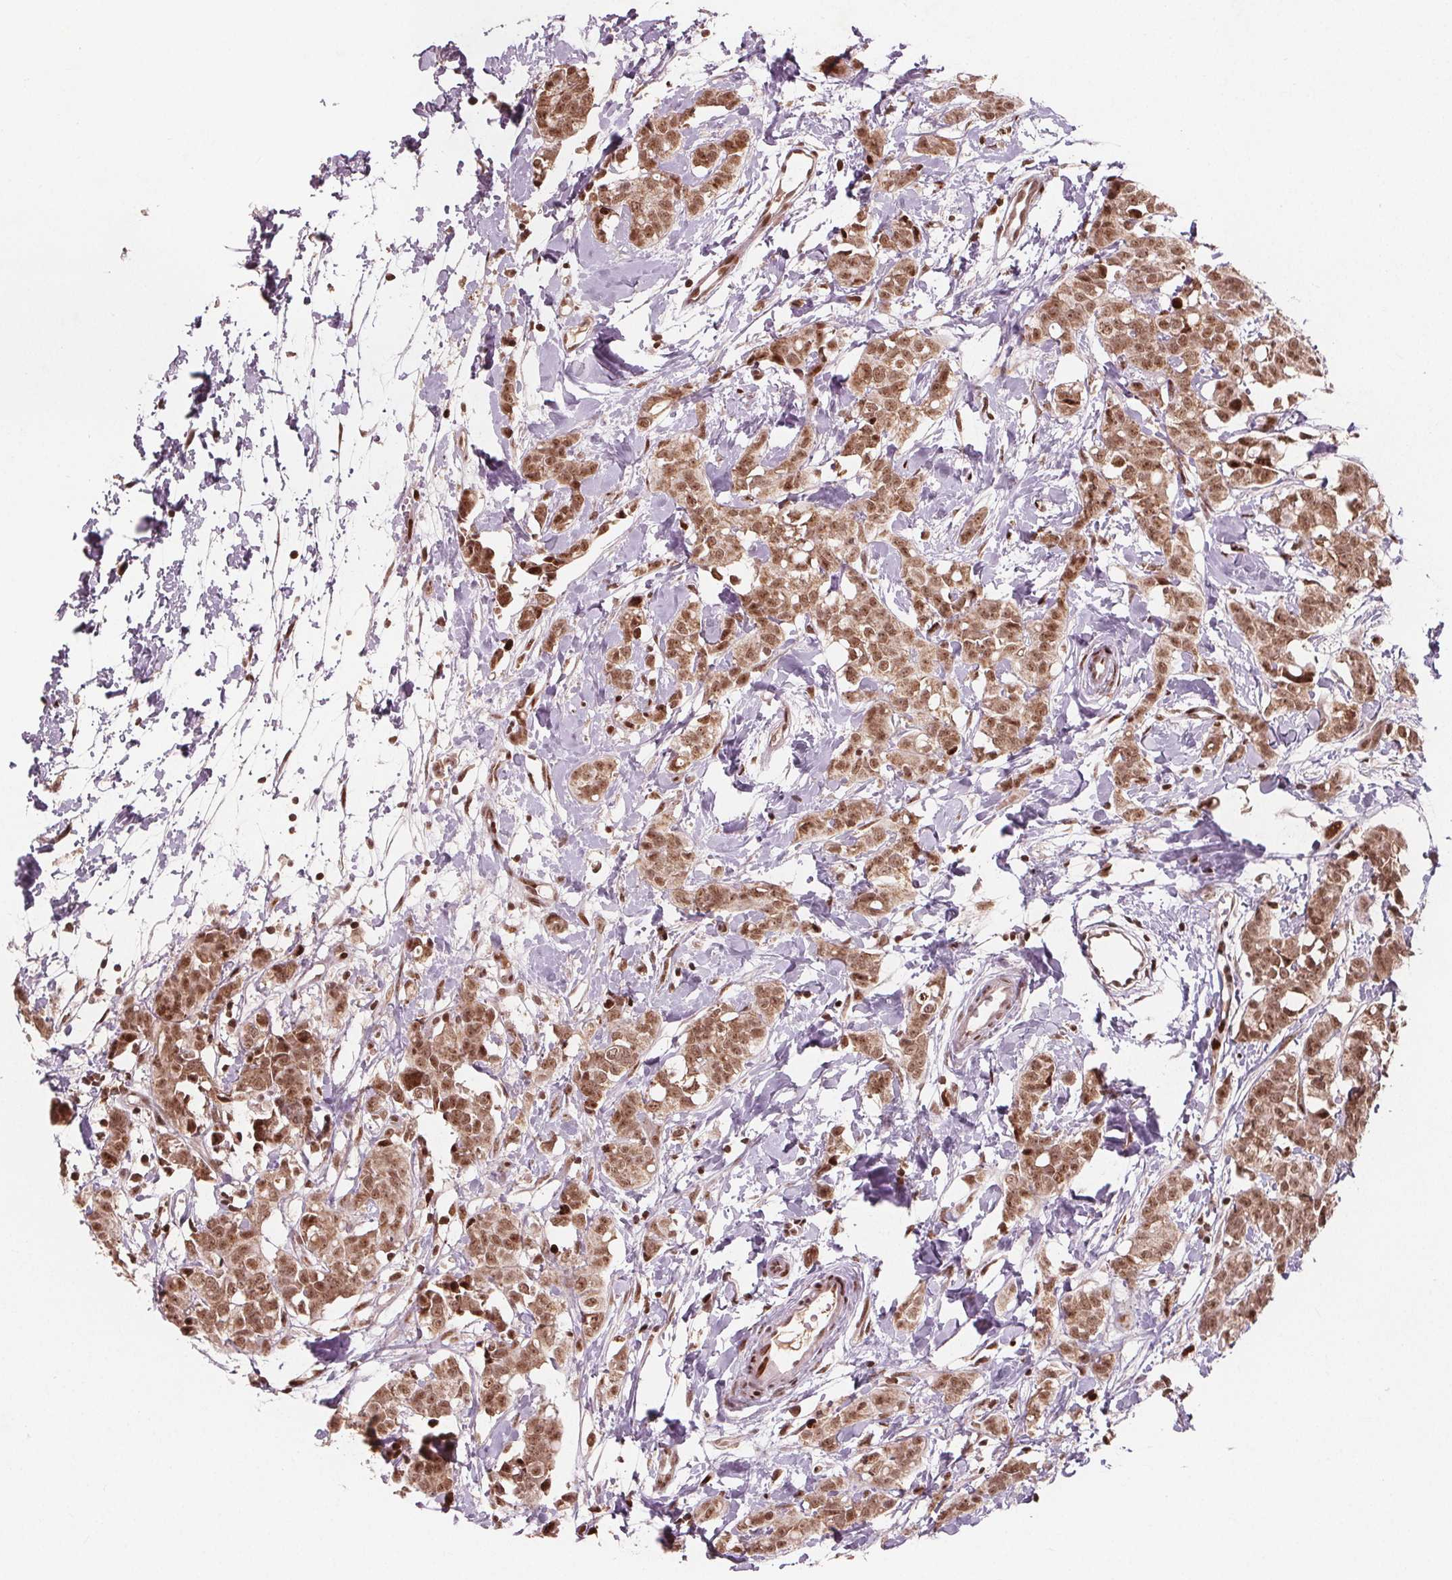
{"staining": {"intensity": "moderate", "quantity": ">75%", "location": "cytoplasmic/membranous,nuclear"}, "tissue": "breast cancer", "cell_type": "Tumor cells", "image_type": "cancer", "snomed": [{"axis": "morphology", "description": "Duct carcinoma"}, {"axis": "topography", "description": "Breast"}], "caption": "High-magnification brightfield microscopy of breast cancer stained with DAB (3,3'-diaminobenzidine) (brown) and counterstained with hematoxylin (blue). tumor cells exhibit moderate cytoplasmic/membranous and nuclear positivity is present in about>75% of cells. The staining was performed using DAB (3,3'-diaminobenzidine) to visualize the protein expression in brown, while the nuclei were stained in blue with hematoxylin (Magnification: 20x).", "gene": "SNRNP35", "patient": {"sex": "female", "age": 40}}